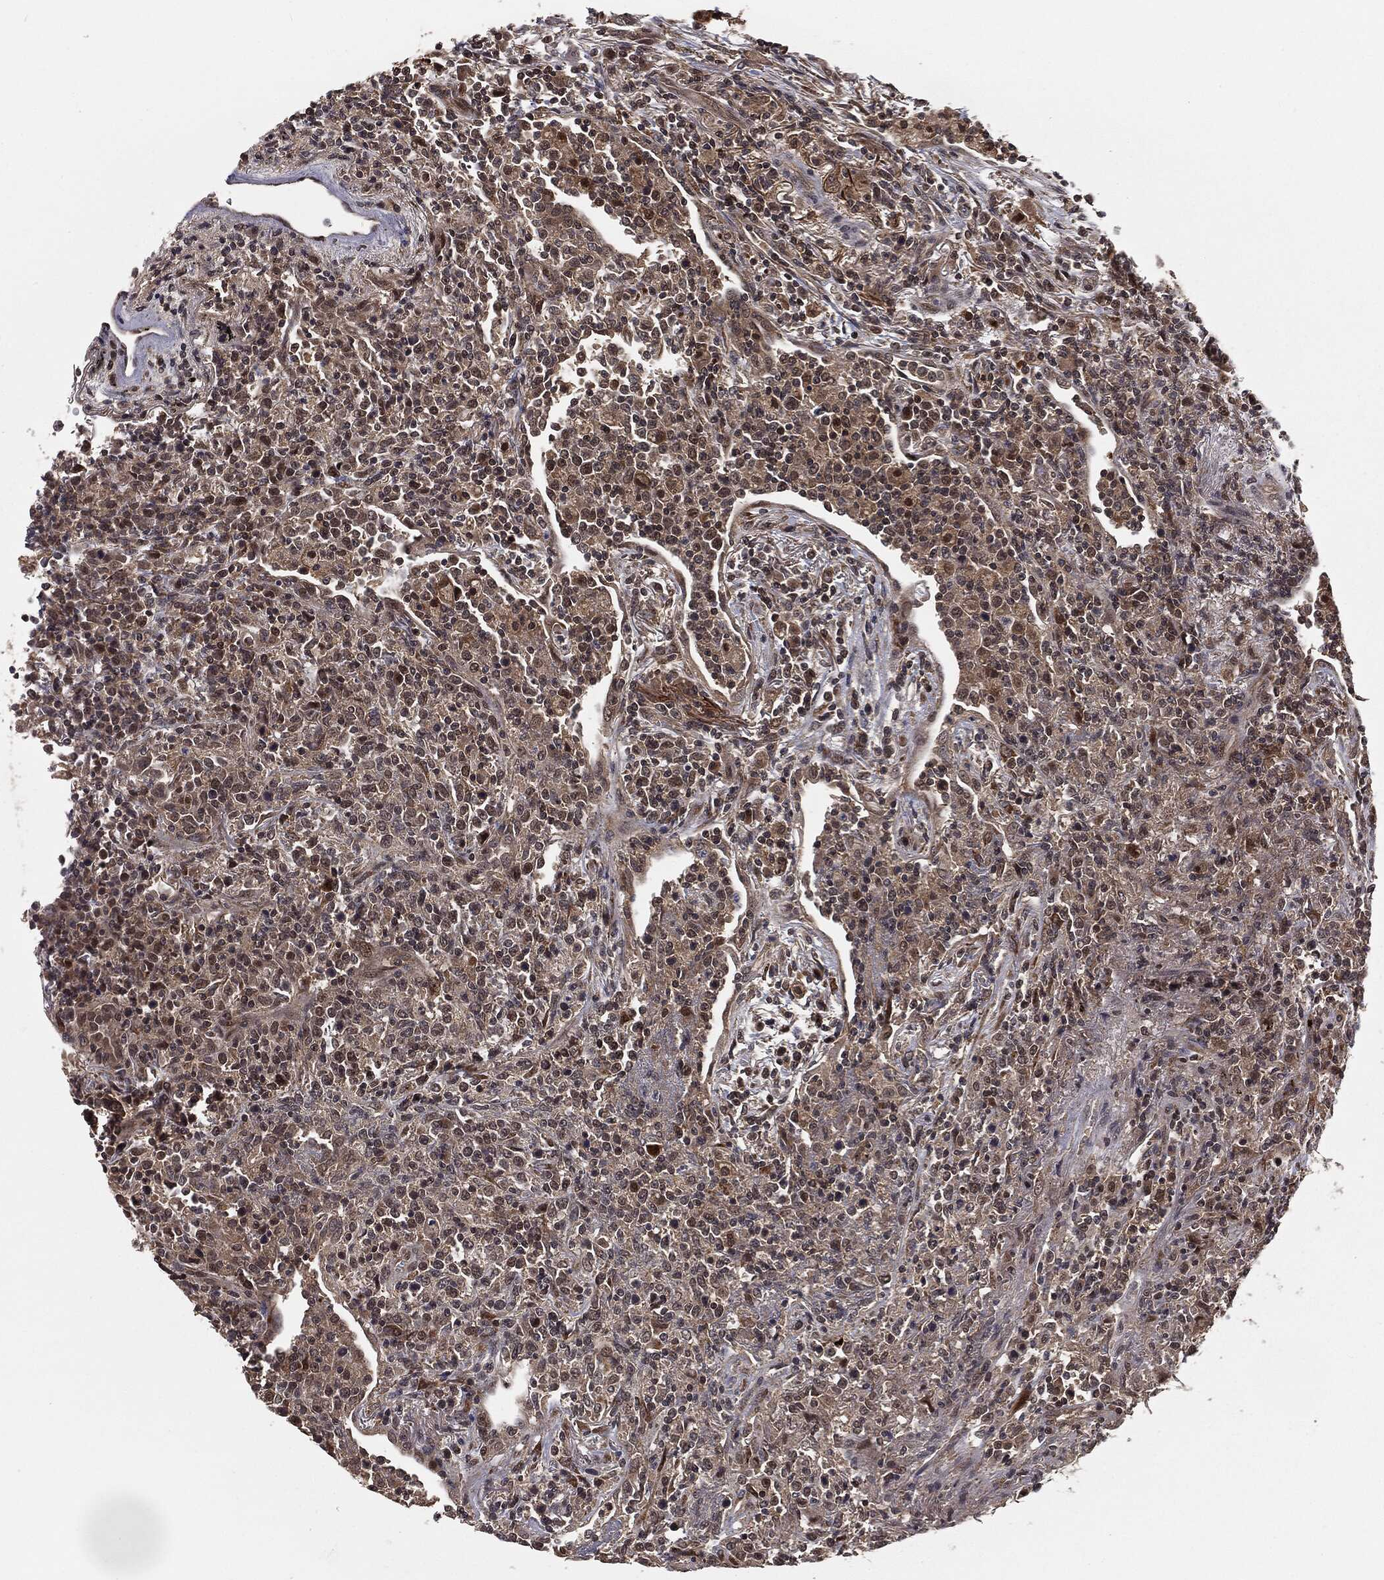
{"staining": {"intensity": "weak", "quantity": "25%-75%", "location": "cytoplasmic/membranous"}, "tissue": "lymphoma", "cell_type": "Tumor cells", "image_type": "cancer", "snomed": [{"axis": "morphology", "description": "Malignant lymphoma, non-Hodgkin's type, High grade"}, {"axis": "topography", "description": "Lung"}], "caption": "This is an image of IHC staining of malignant lymphoma, non-Hodgkin's type (high-grade), which shows weak staining in the cytoplasmic/membranous of tumor cells.", "gene": "FBXO7", "patient": {"sex": "male", "age": 79}}